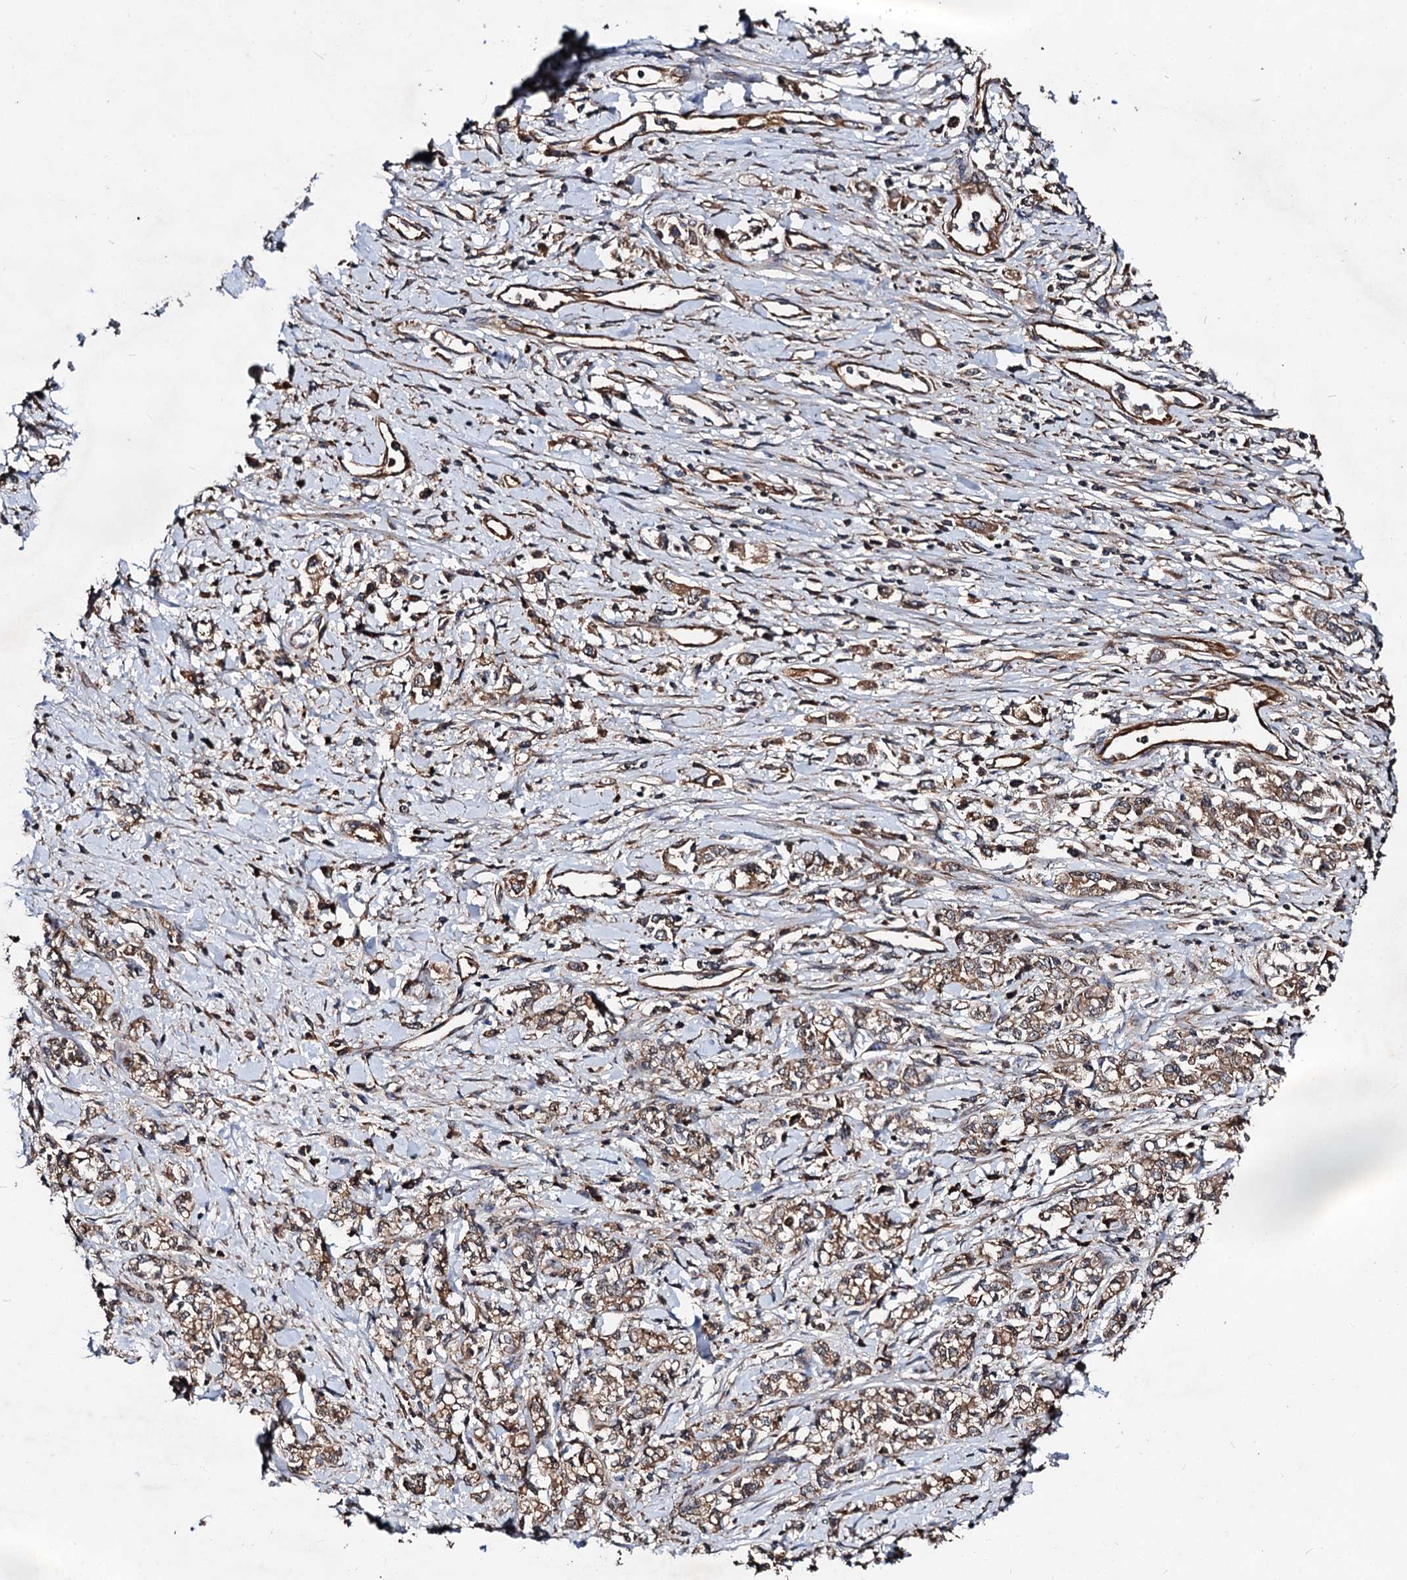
{"staining": {"intensity": "moderate", "quantity": ">75%", "location": "cytoplasmic/membranous"}, "tissue": "stomach cancer", "cell_type": "Tumor cells", "image_type": "cancer", "snomed": [{"axis": "morphology", "description": "Adenocarcinoma, NOS"}, {"axis": "topography", "description": "Stomach"}], "caption": "Protein expression analysis of adenocarcinoma (stomach) displays moderate cytoplasmic/membranous positivity in about >75% of tumor cells. The staining was performed using DAB (3,3'-diaminobenzidine) to visualize the protein expression in brown, while the nuclei were stained in blue with hematoxylin (Magnification: 20x).", "gene": "TEX9", "patient": {"sex": "female", "age": 76}}